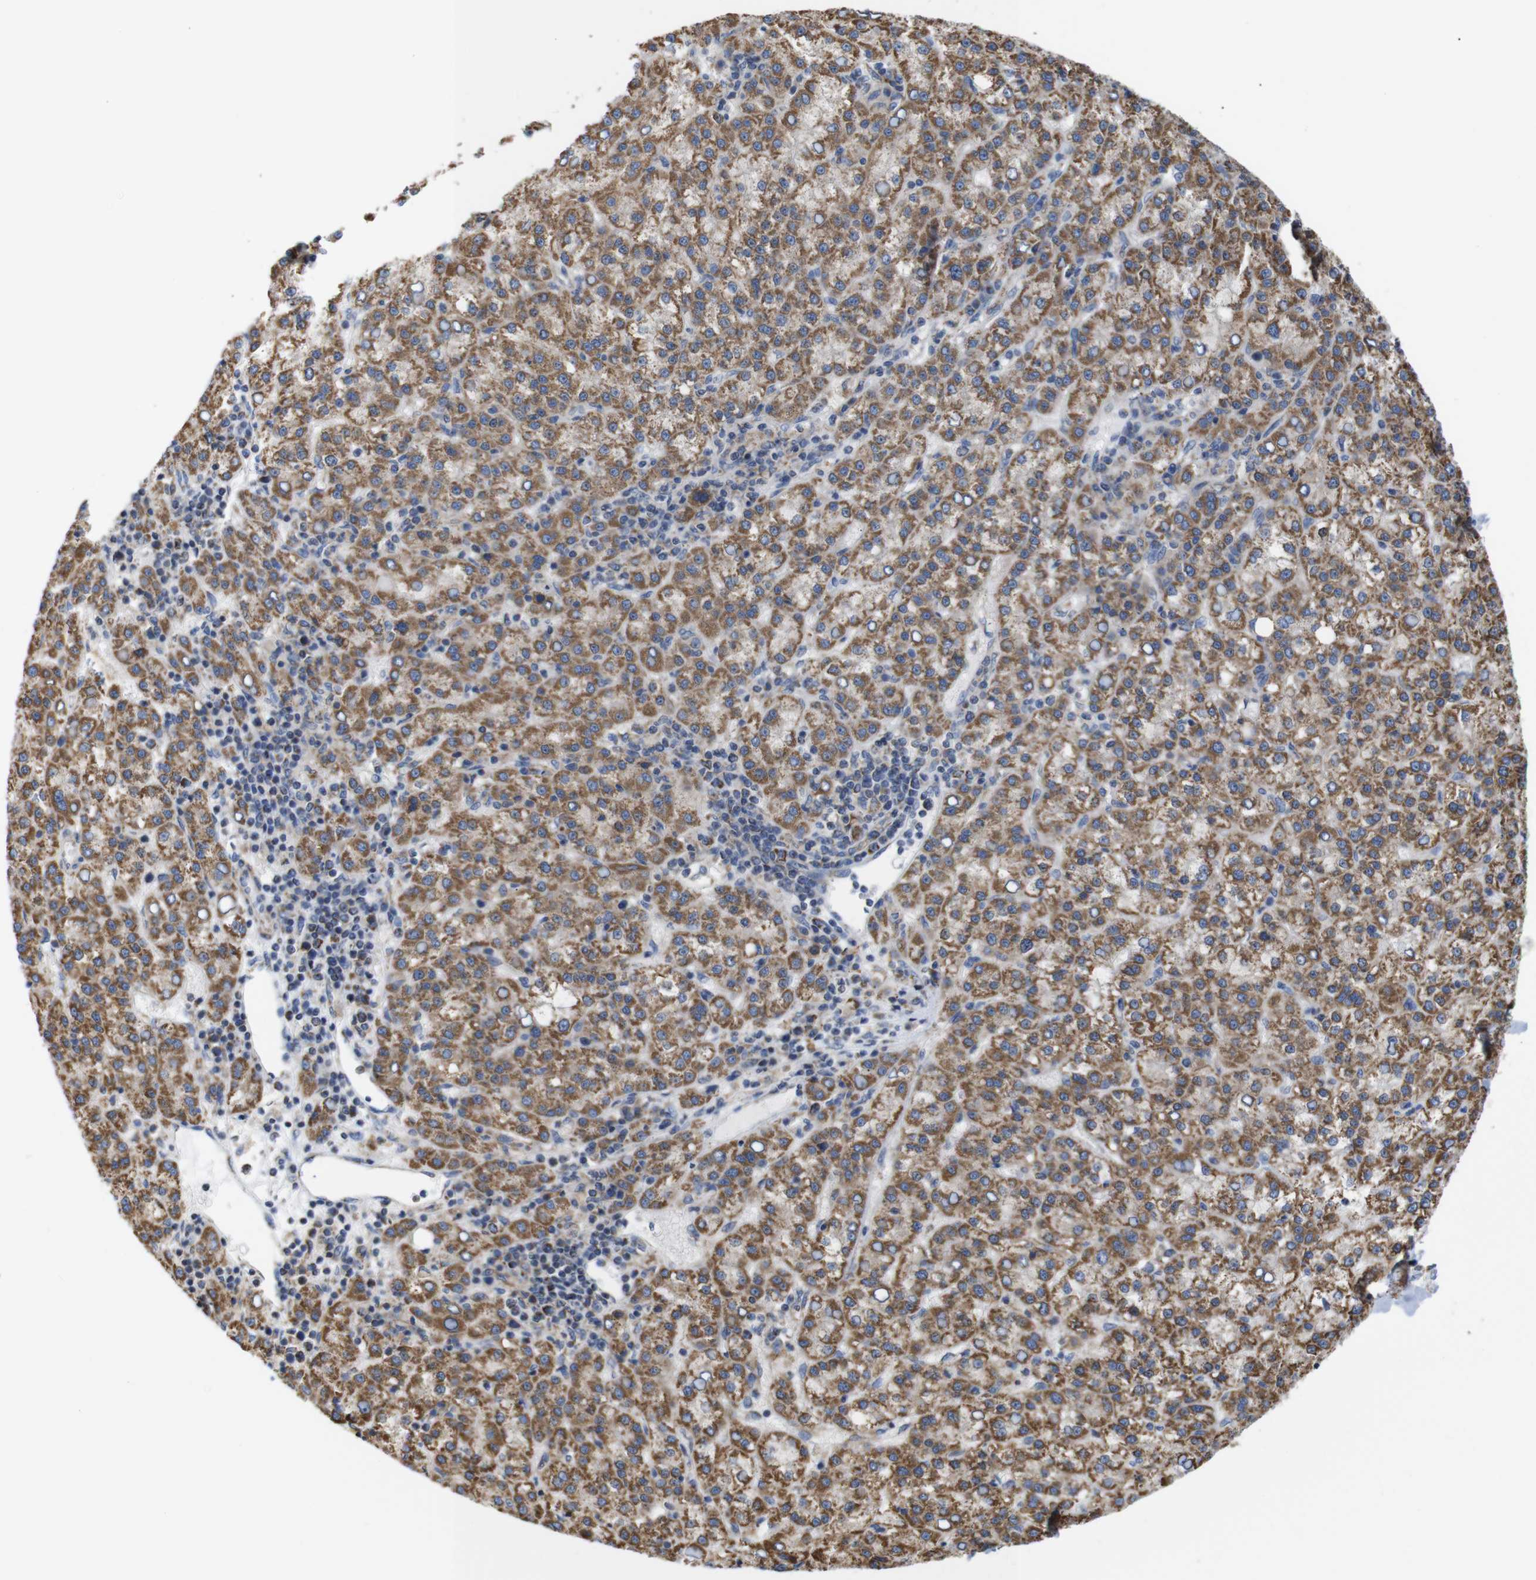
{"staining": {"intensity": "moderate", "quantity": ">75%", "location": "cytoplasmic/membranous"}, "tissue": "liver cancer", "cell_type": "Tumor cells", "image_type": "cancer", "snomed": [{"axis": "morphology", "description": "Carcinoma, Hepatocellular, NOS"}, {"axis": "topography", "description": "Liver"}], "caption": "Protein analysis of liver cancer tissue shows moderate cytoplasmic/membranous positivity in about >75% of tumor cells.", "gene": "FAM171B", "patient": {"sex": "female", "age": 58}}